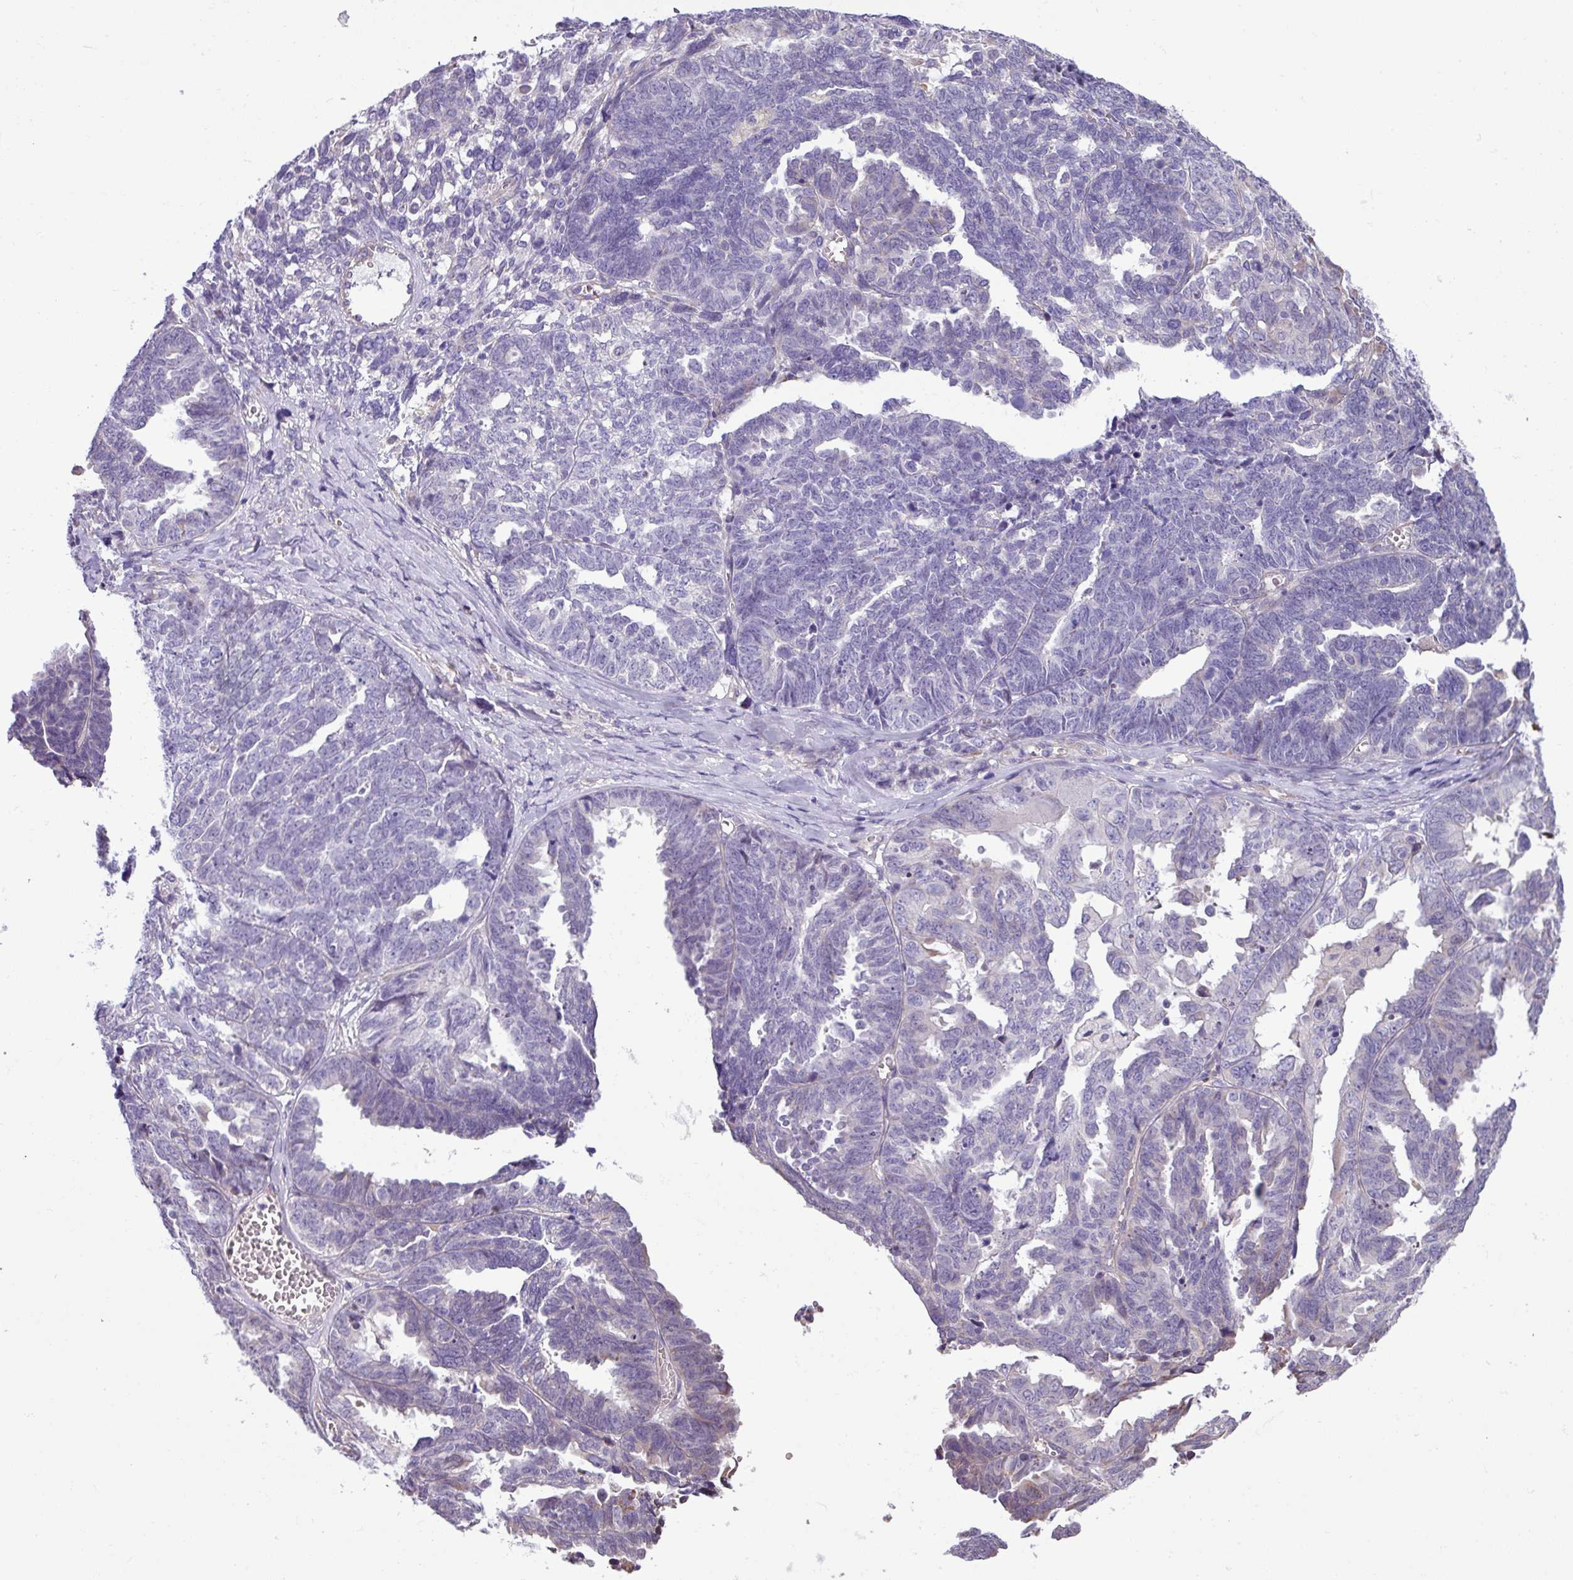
{"staining": {"intensity": "negative", "quantity": "none", "location": "none"}, "tissue": "ovarian cancer", "cell_type": "Tumor cells", "image_type": "cancer", "snomed": [{"axis": "morphology", "description": "Cystadenocarcinoma, serous, NOS"}, {"axis": "topography", "description": "Ovary"}], "caption": "Ovarian cancer was stained to show a protein in brown. There is no significant staining in tumor cells. The staining was performed using DAB to visualize the protein expression in brown, while the nuclei were stained in blue with hematoxylin (Magnification: 20x).", "gene": "IRGC", "patient": {"sex": "female", "age": 79}}